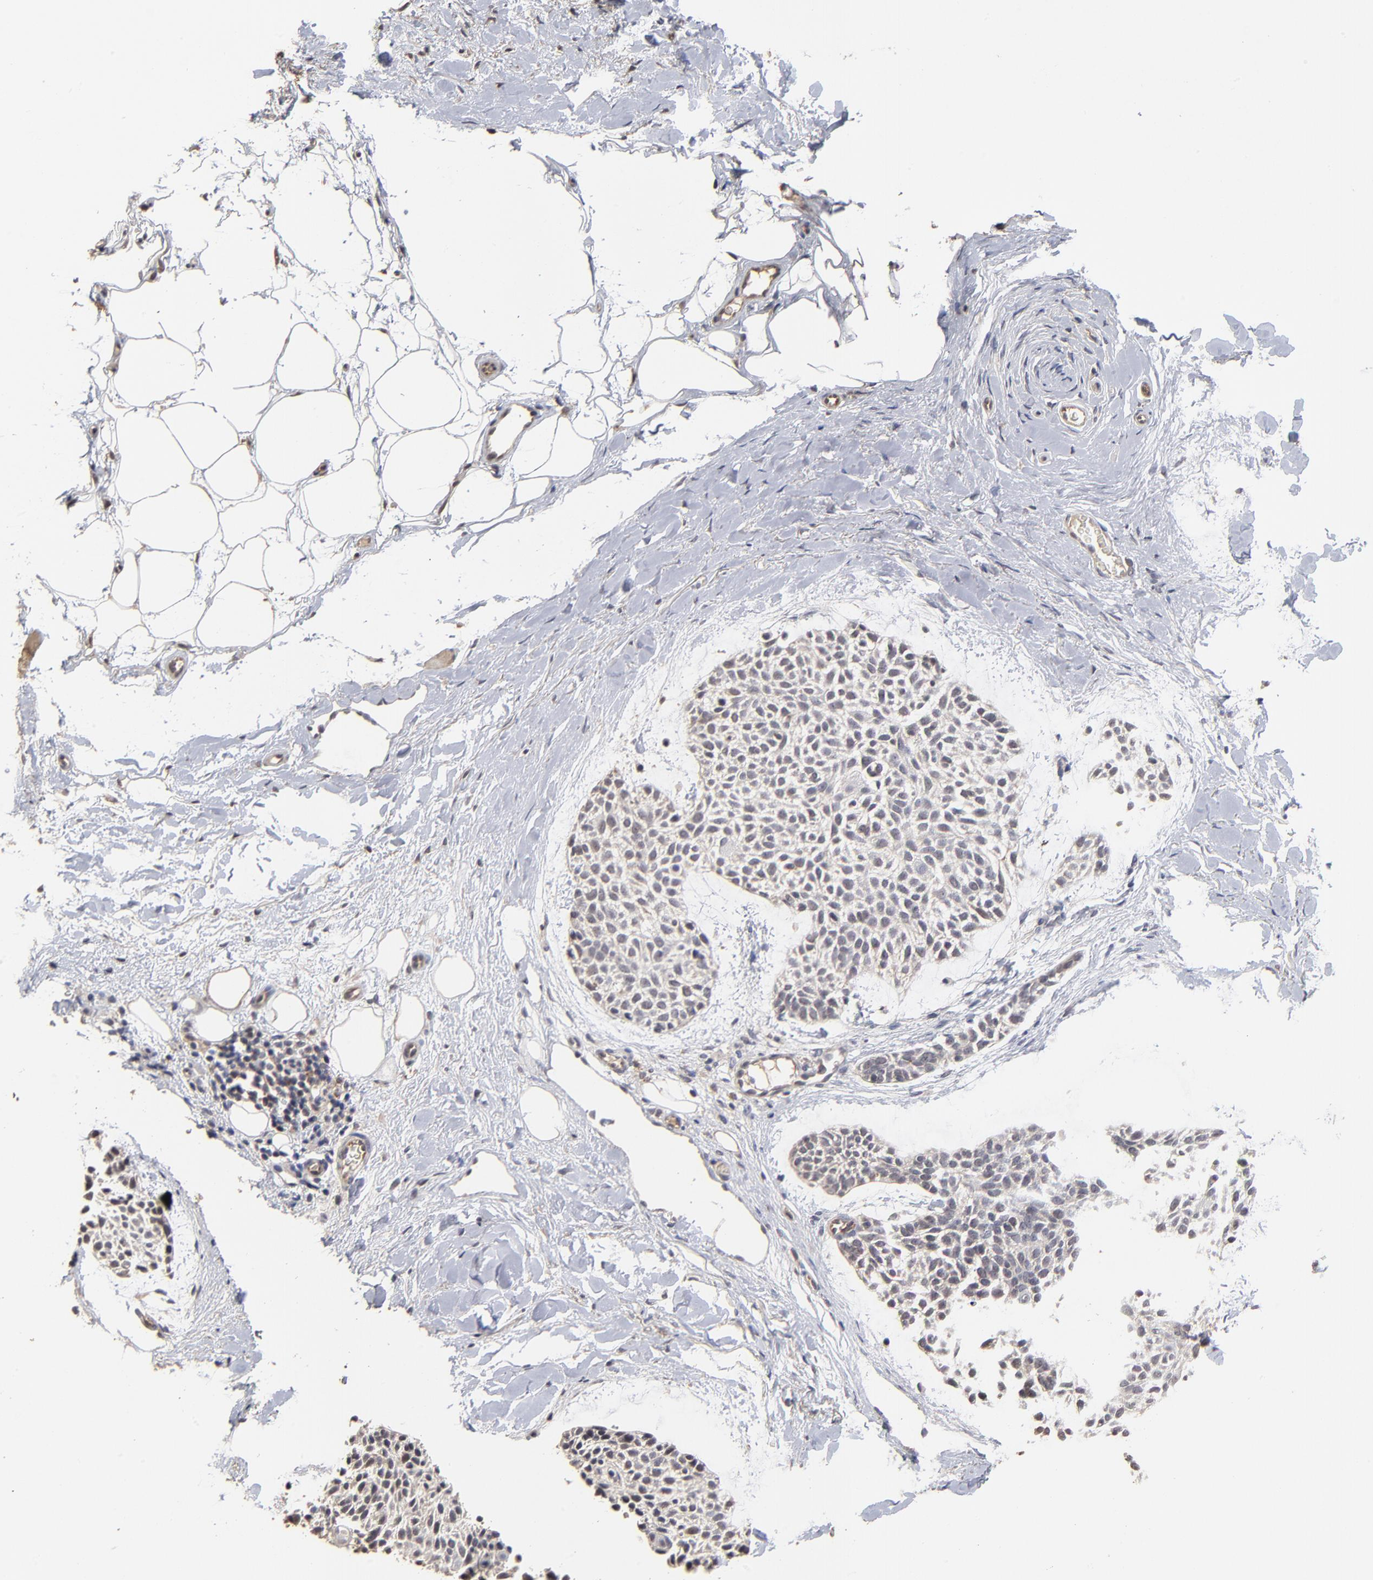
{"staining": {"intensity": "weak", "quantity": "<25%", "location": "cytoplasmic/membranous"}, "tissue": "skin cancer", "cell_type": "Tumor cells", "image_type": "cancer", "snomed": [{"axis": "morphology", "description": "Normal tissue, NOS"}, {"axis": "morphology", "description": "Basal cell carcinoma"}, {"axis": "topography", "description": "Skin"}], "caption": "Immunohistochemistry of basal cell carcinoma (skin) displays no expression in tumor cells.", "gene": "ASB8", "patient": {"sex": "female", "age": 70}}